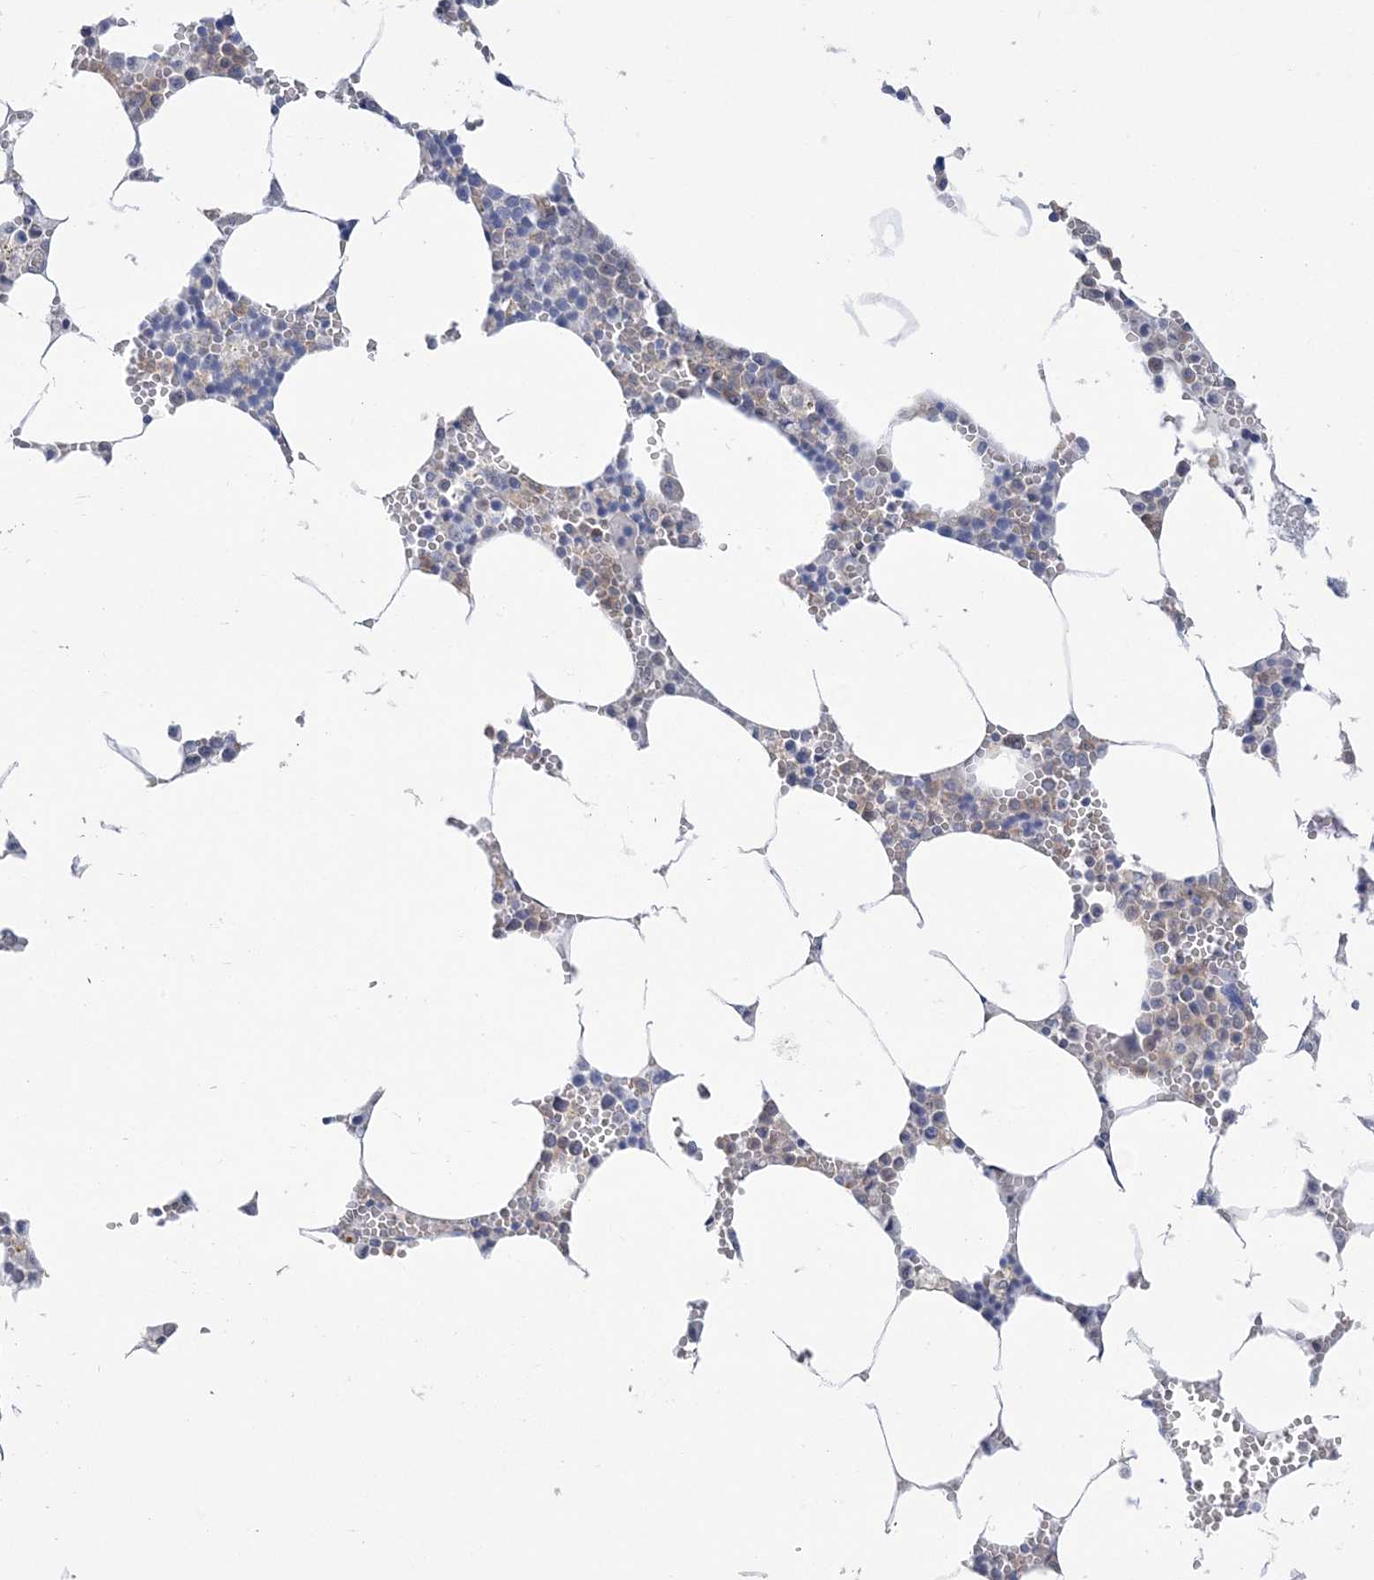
{"staining": {"intensity": "negative", "quantity": "none", "location": "none"}, "tissue": "bone marrow", "cell_type": "Hematopoietic cells", "image_type": "normal", "snomed": [{"axis": "morphology", "description": "Normal tissue, NOS"}, {"axis": "topography", "description": "Bone marrow"}], "caption": "Bone marrow was stained to show a protein in brown. There is no significant expression in hematopoietic cells. Brightfield microscopy of immunohistochemistry (IHC) stained with DAB (3,3'-diaminobenzidine) (brown) and hematoxylin (blue), captured at high magnification.", "gene": "FARSB", "patient": {"sex": "male", "age": 70}}